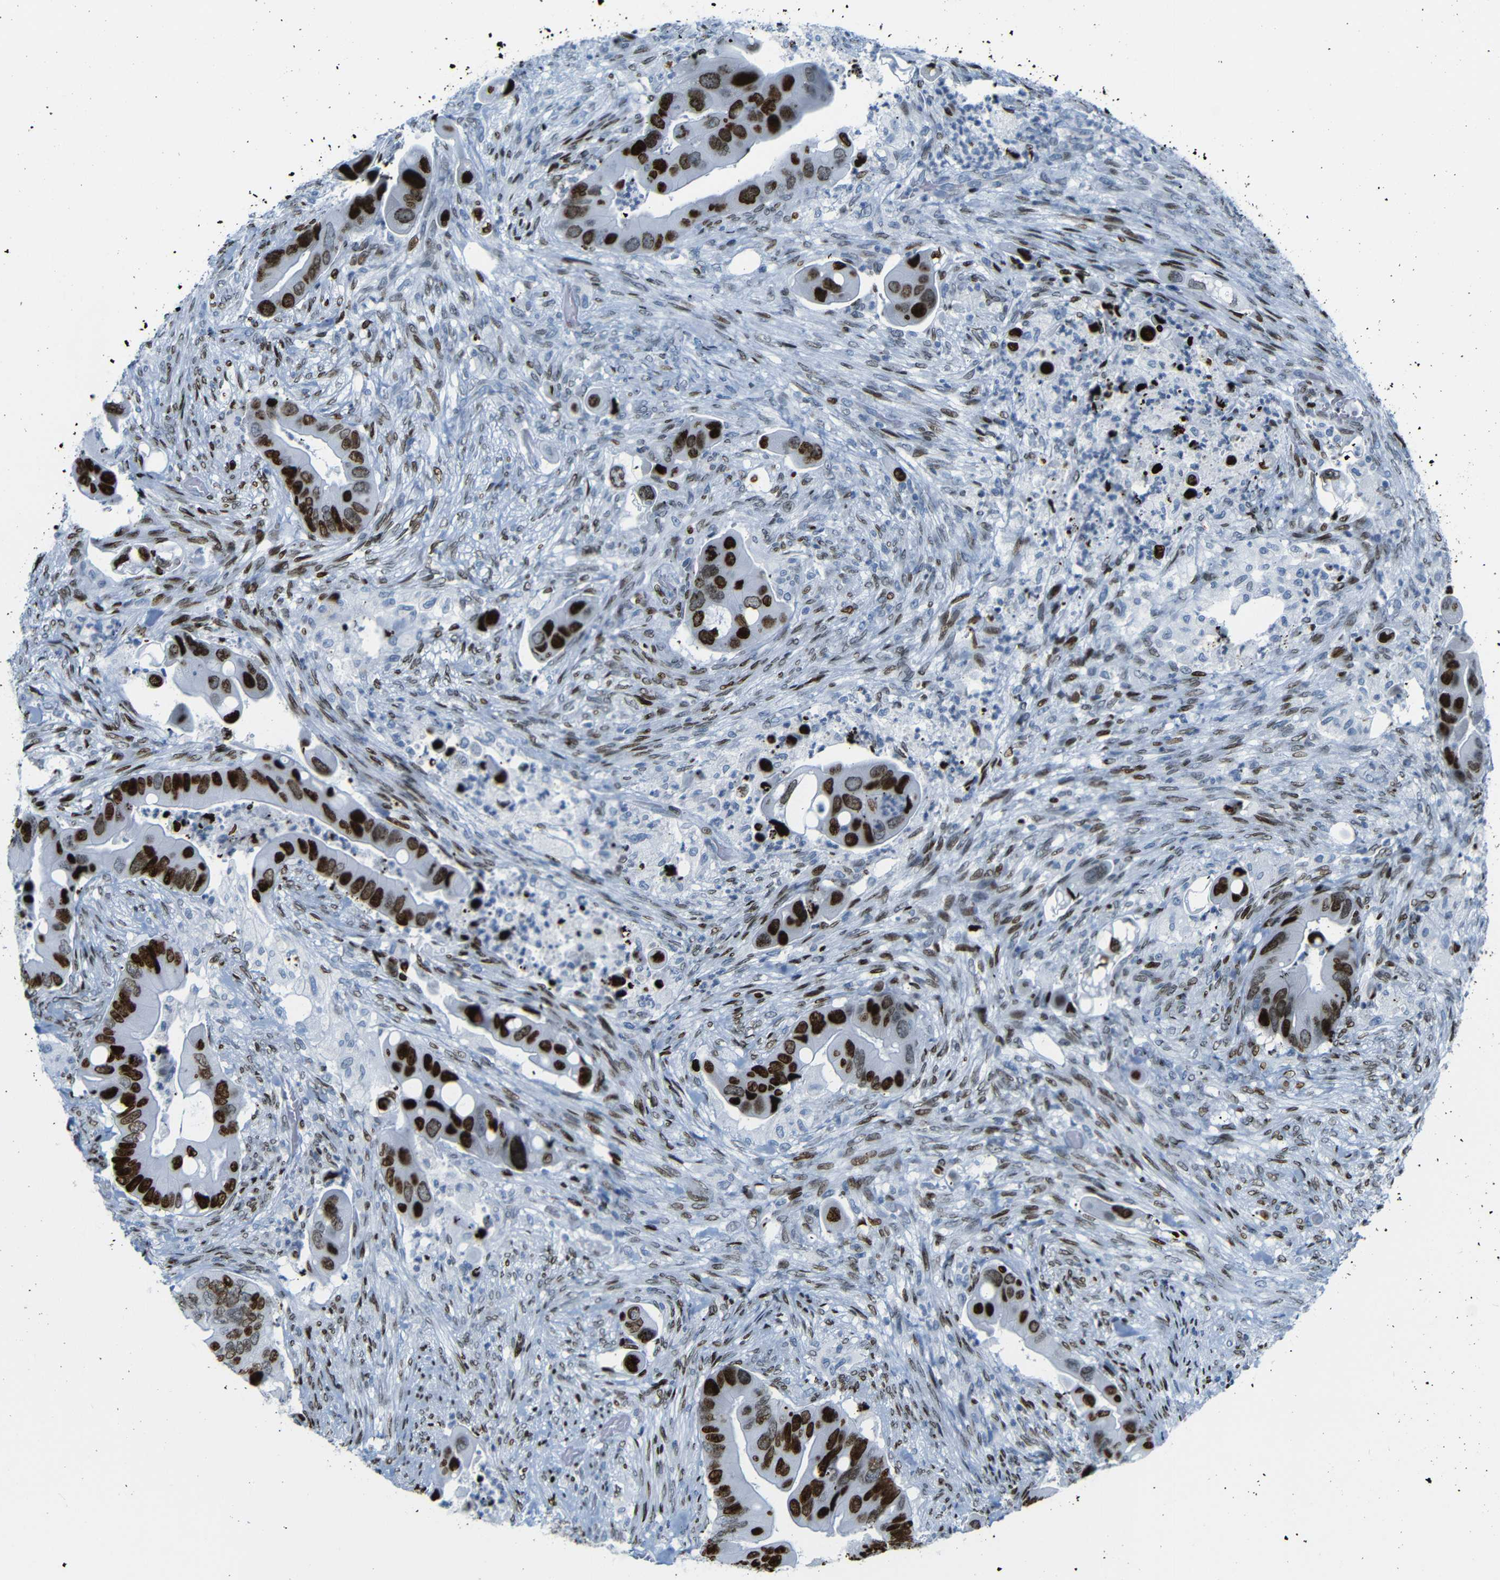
{"staining": {"intensity": "strong", "quantity": ">75%", "location": "nuclear"}, "tissue": "colorectal cancer", "cell_type": "Tumor cells", "image_type": "cancer", "snomed": [{"axis": "morphology", "description": "Adenocarcinoma, NOS"}, {"axis": "topography", "description": "Rectum"}], "caption": "Immunohistochemistry (IHC) of adenocarcinoma (colorectal) demonstrates high levels of strong nuclear staining in approximately >75% of tumor cells. (Stains: DAB in brown, nuclei in blue, Microscopy: brightfield microscopy at high magnification).", "gene": "NPIPB15", "patient": {"sex": "female", "age": 57}}